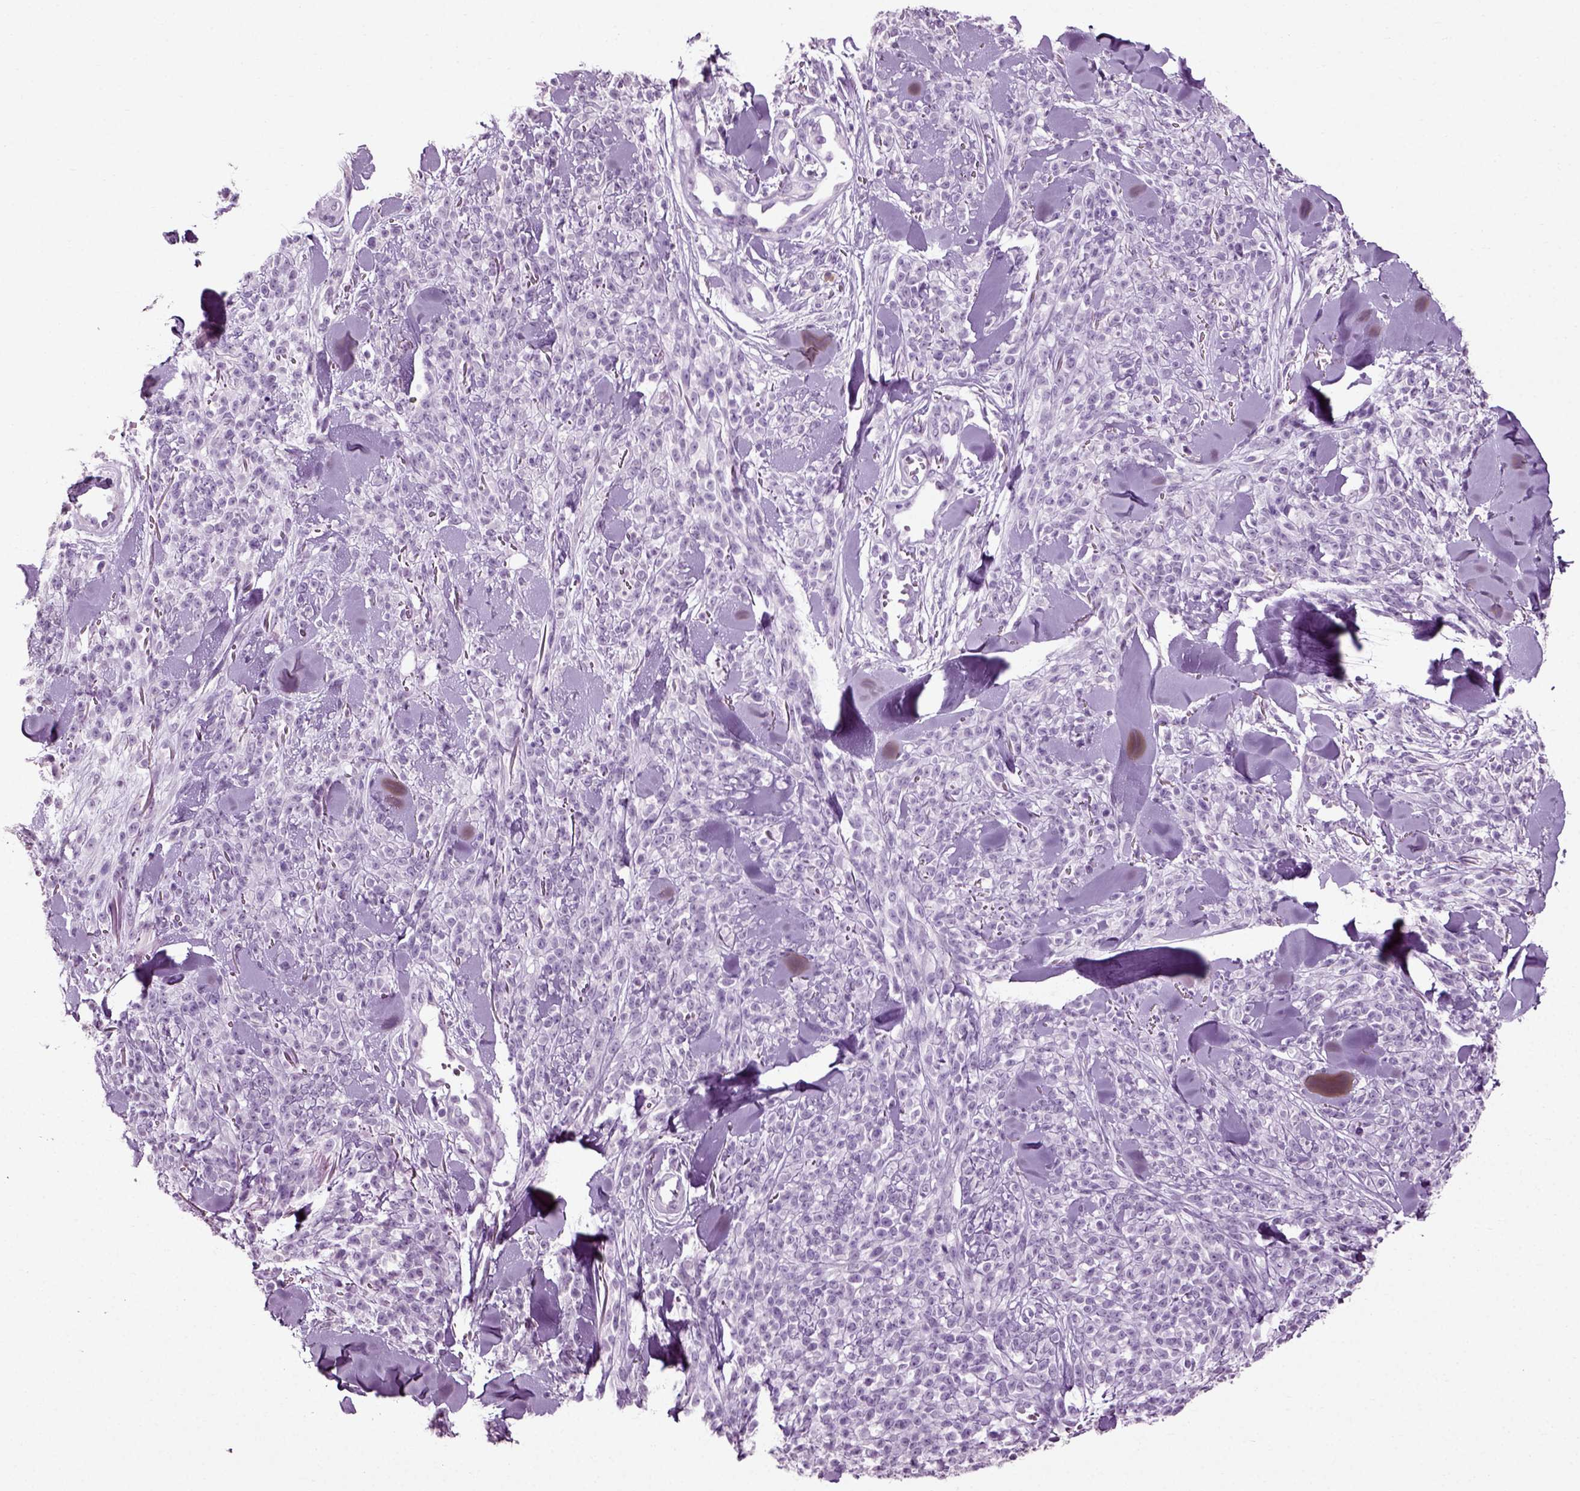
{"staining": {"intensity": "negative", "quantity": "none", "location": "none"}, "tissue": "melanoma", "cell_type": "Tumor cells", "image_type": "cancer", "snomed": [{"axis": "morphology", "description": "Malignant melanoma, NOS"}, {"axis": "topography", "description": "Skin"}, {"axis": "topography", "description": "Skin of trunk"}], "caption": "Melanoma was stained to show a protein in brown. There is no significant expression in tumor cells. (DAB (3,3'-diaminobenzidine) IHC, high magnification).", "gene": "SLC26A8", "patient": {"sex": "male", "age": 74}}